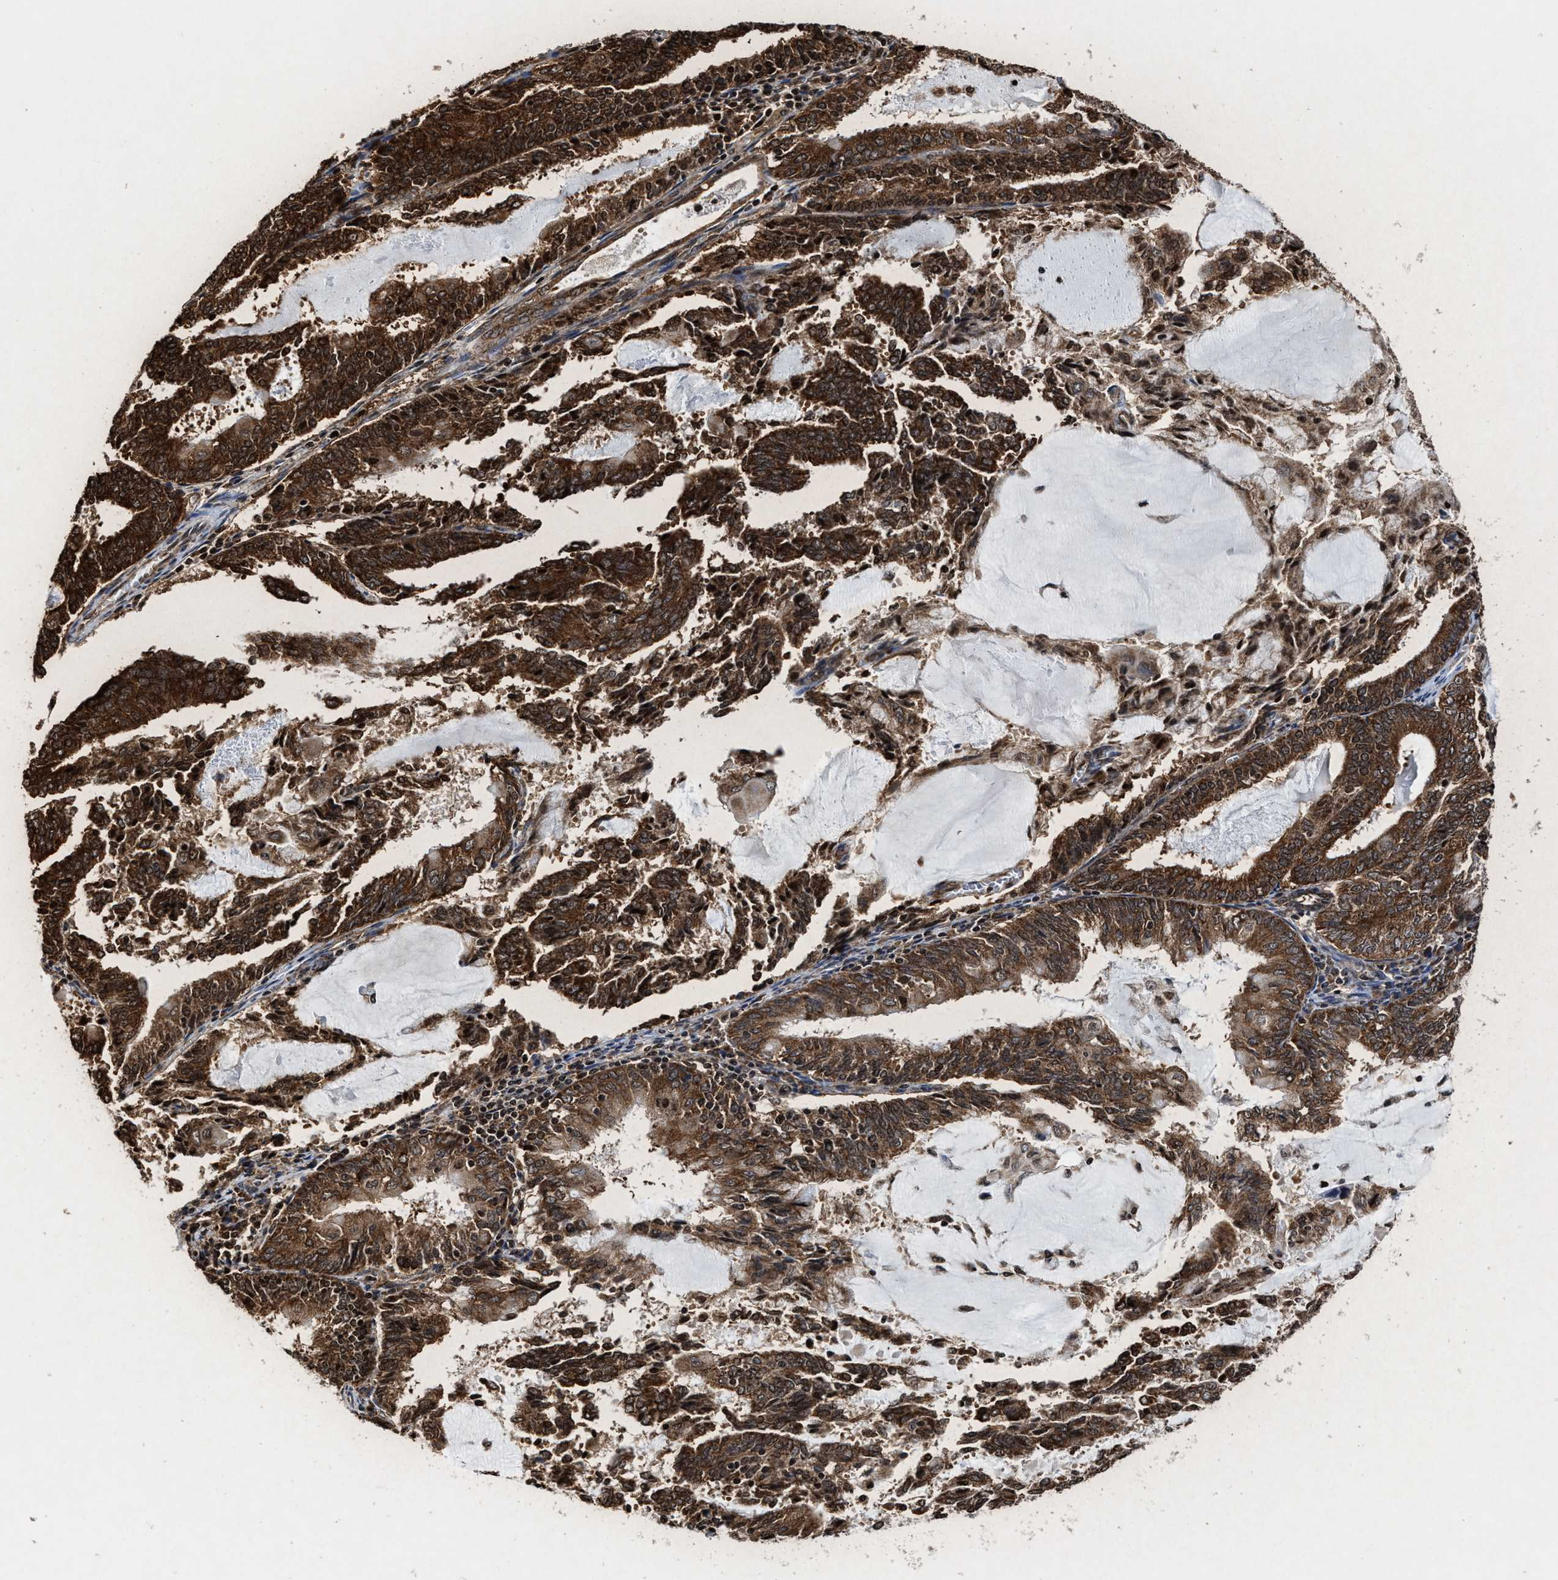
{"staining": {"intensity": "strong", "quantity": ">75%", "location": "cytoplasmic/membranous,nuclear"}, "tissue": "endometrial cancer", "cell_type": "Tumor cells", "image_type": "cancer", "snomed": [{"axis": "morphology", "description": "Adenocarcinoma, NOS"}, {"axis": "topography", "description": "Endometrium"}], "caption": "This histopathology image displays immunohistochemistry (IHC) staining of endometrial cancer (adenocarcinoma), with high strong cytoplasmic/membranous and nuclear staining in approximately >75% of tumor cells.", "gene": "ALYREF", "patient": {"sex": "female", "age": 81}}